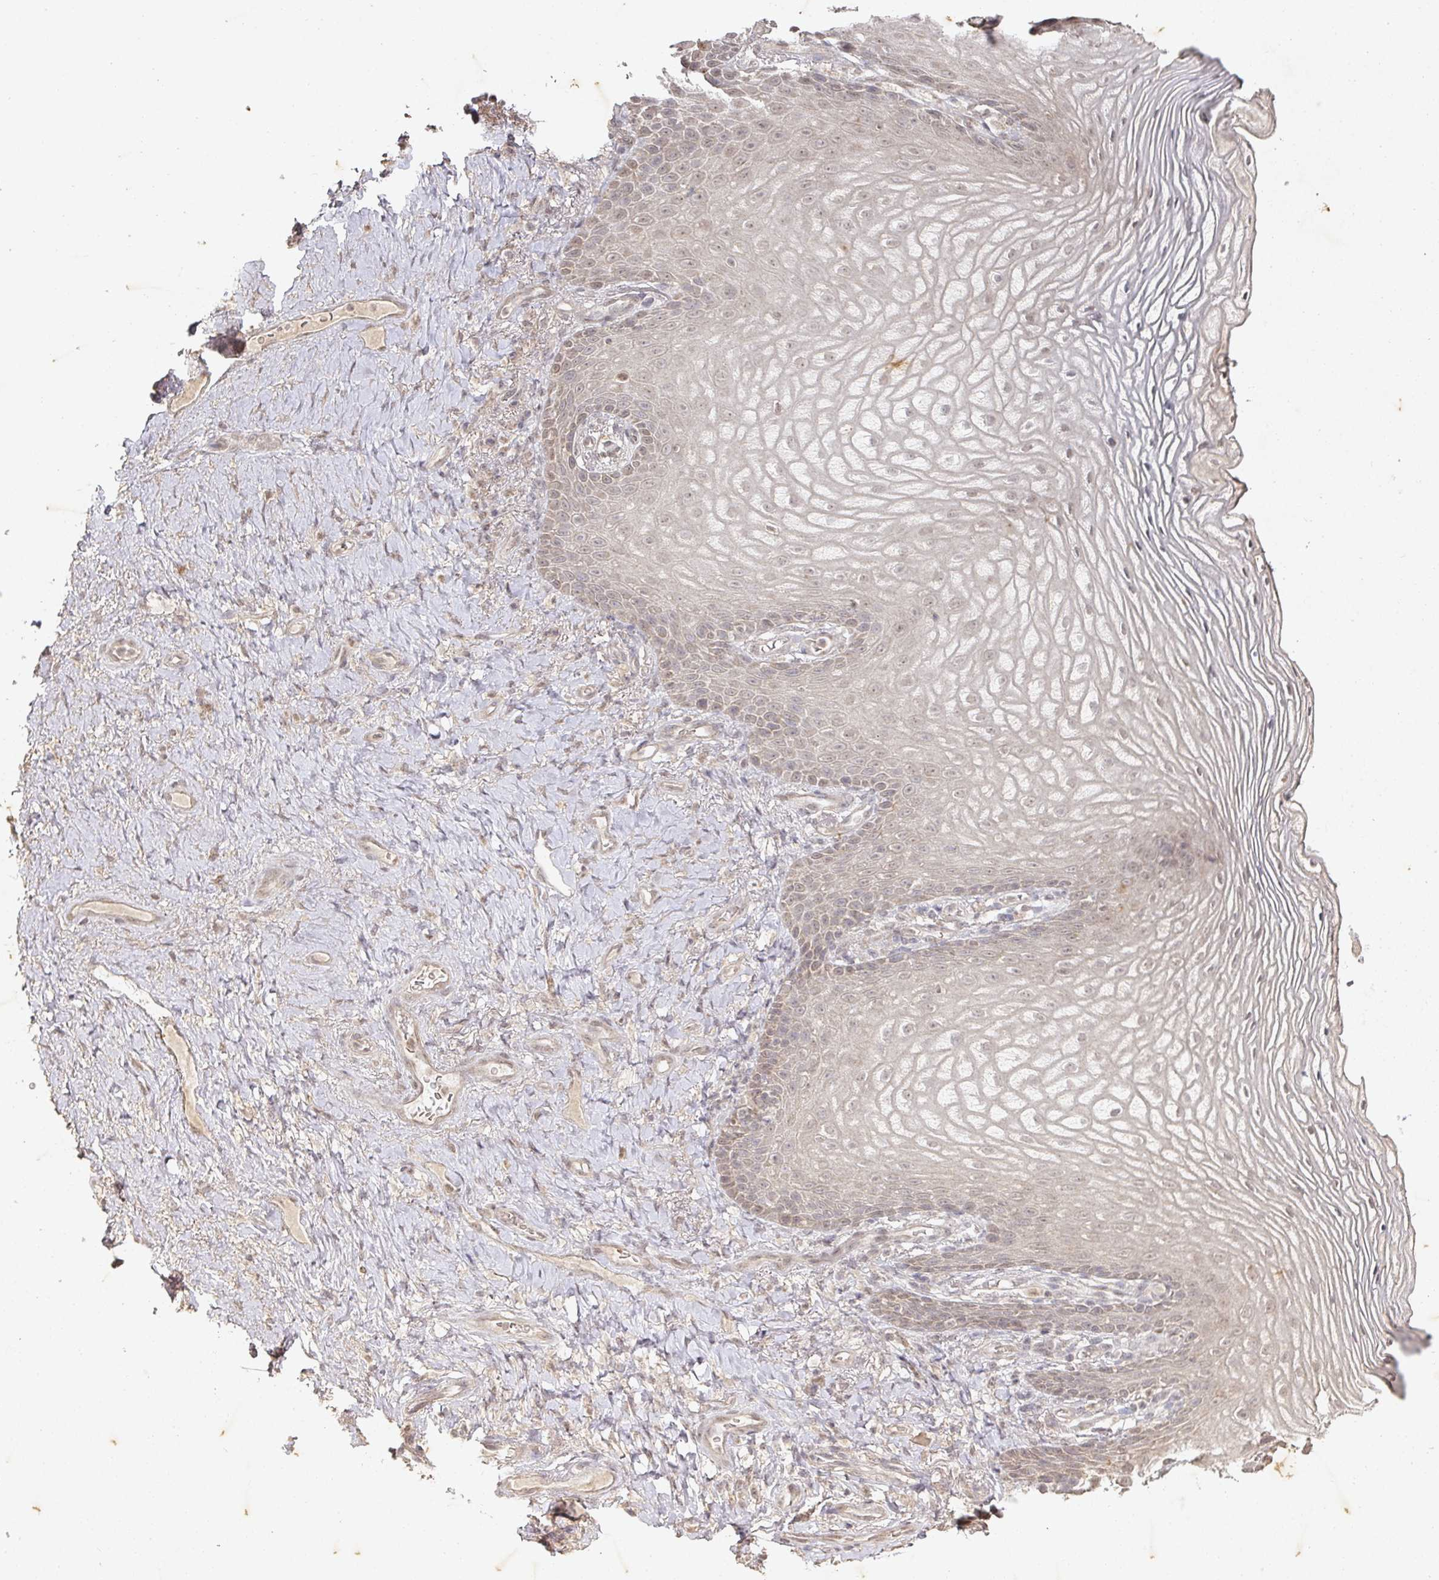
{"staining": {"intensity": "weak", "quantity": "<25%", "location": "cytoplasmic/membranous"}, "tissue": "vagina", "cell_type": "Squamous epithelial cells", "image_type": "normal", "snomed": [{"axis": "morphology", "description": "Normal tissue, NOS"}, {"axis": "topography", "description": "Vagina"}], "caption": "There is no significant staining in squamous epithelial cells of vagina. (Immunohistochemistry (ihc), brightfield microscopy, high magnification).", "gene": "CAPN5", "patient": {"sex": "female", "age": 60}}